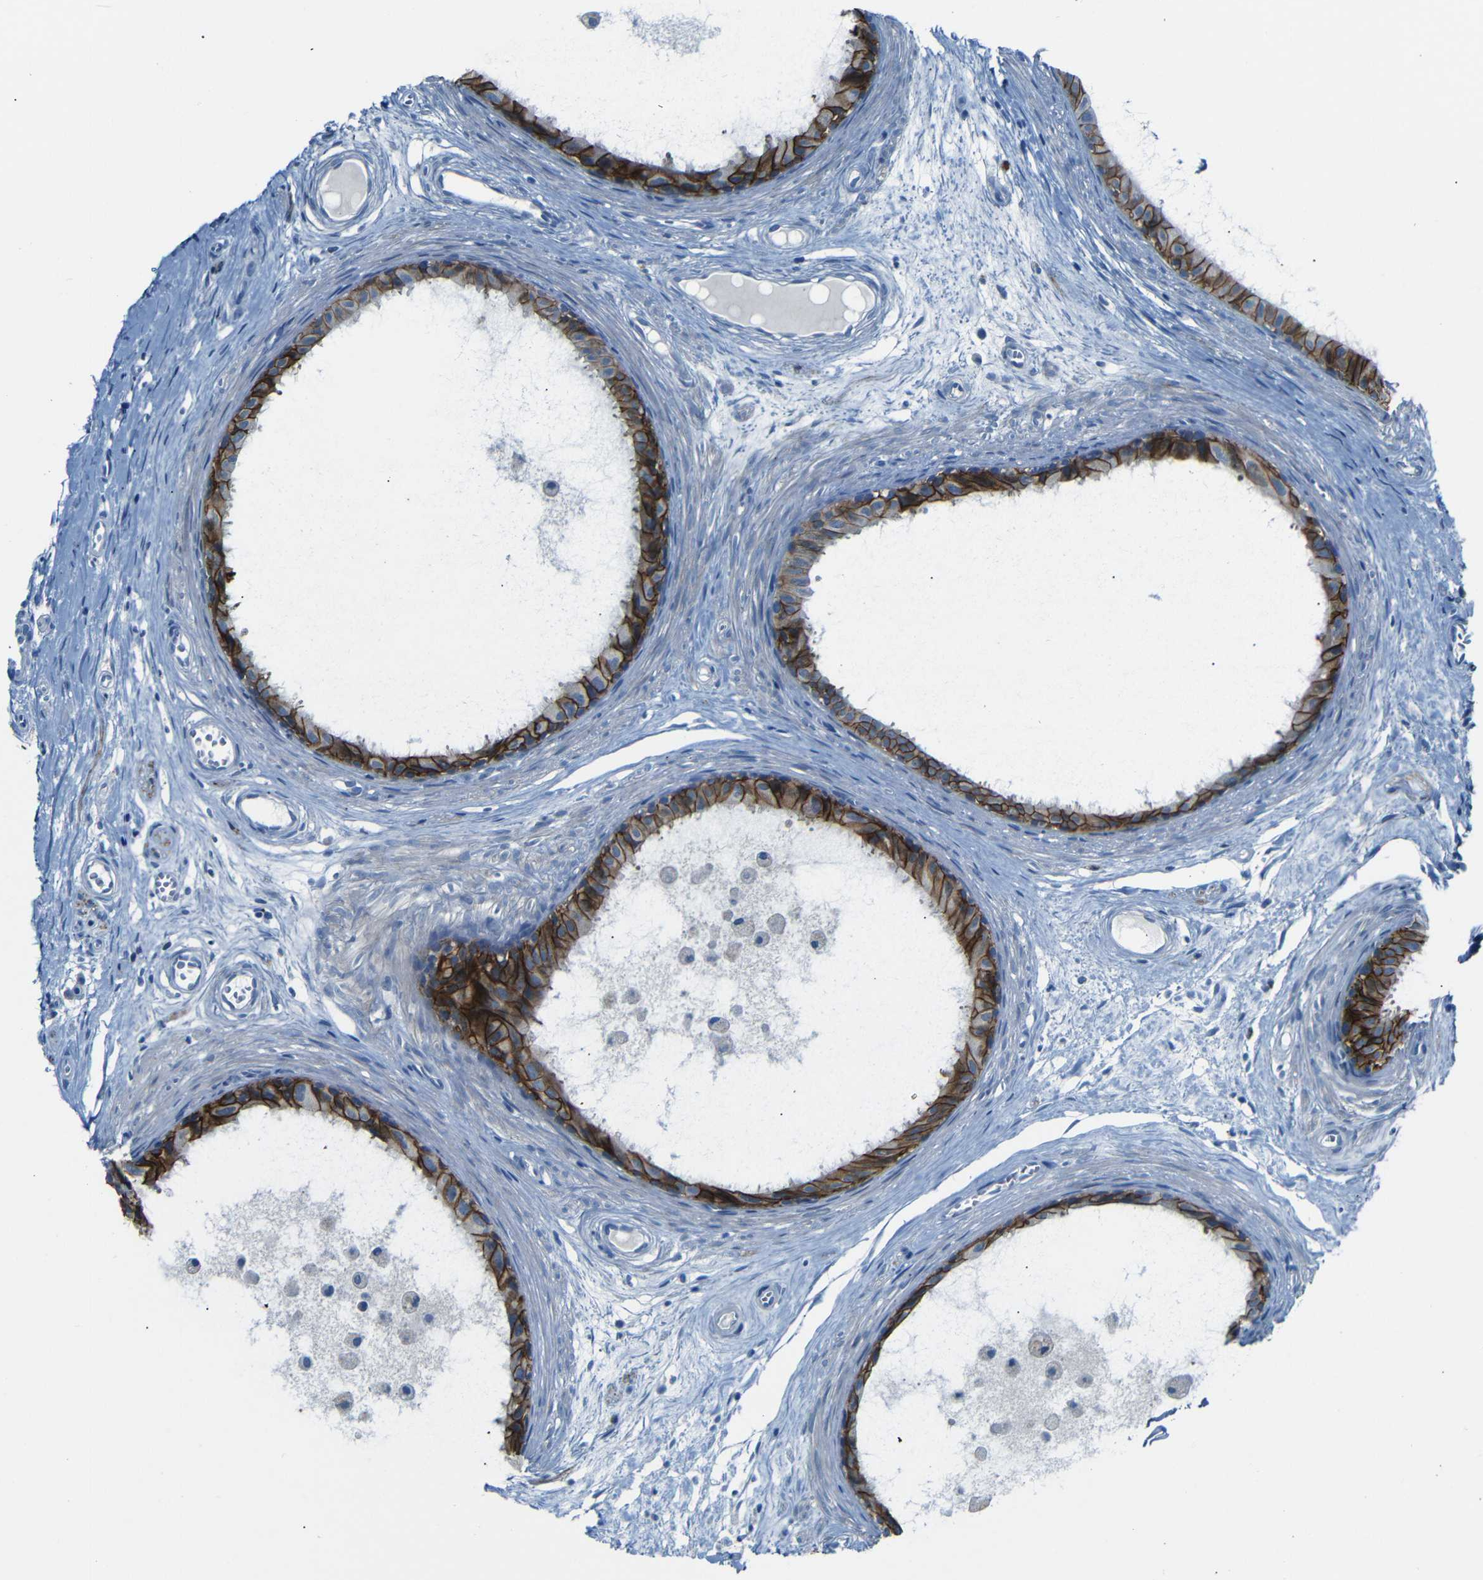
{"staining": {"intensity": "strong", "quantity": ">75%", "location": "cytoplasmic/membranous"}, "tissue": "epididymis", "cell_type": "Glandular cells", "image_type": "normal", "snomed": [{"axis": "morphology", "description": "Normal tissue, NOS"}, {"axis": "morphology", "description": "Inflammation, NOS"}, {"axis": "topography", "description": "Epididymis"}], "caption": "DAB immunohistochemical staining of unremarkable epididymis reveals strong cytoplasmic/membranous protein expression in approximately >75% of glandular cells. (brown staining indicates protein expression, while blue staining denotes nuclei).", "gene": "ANK3", "patient": {"sex": "male", "age": 85}}